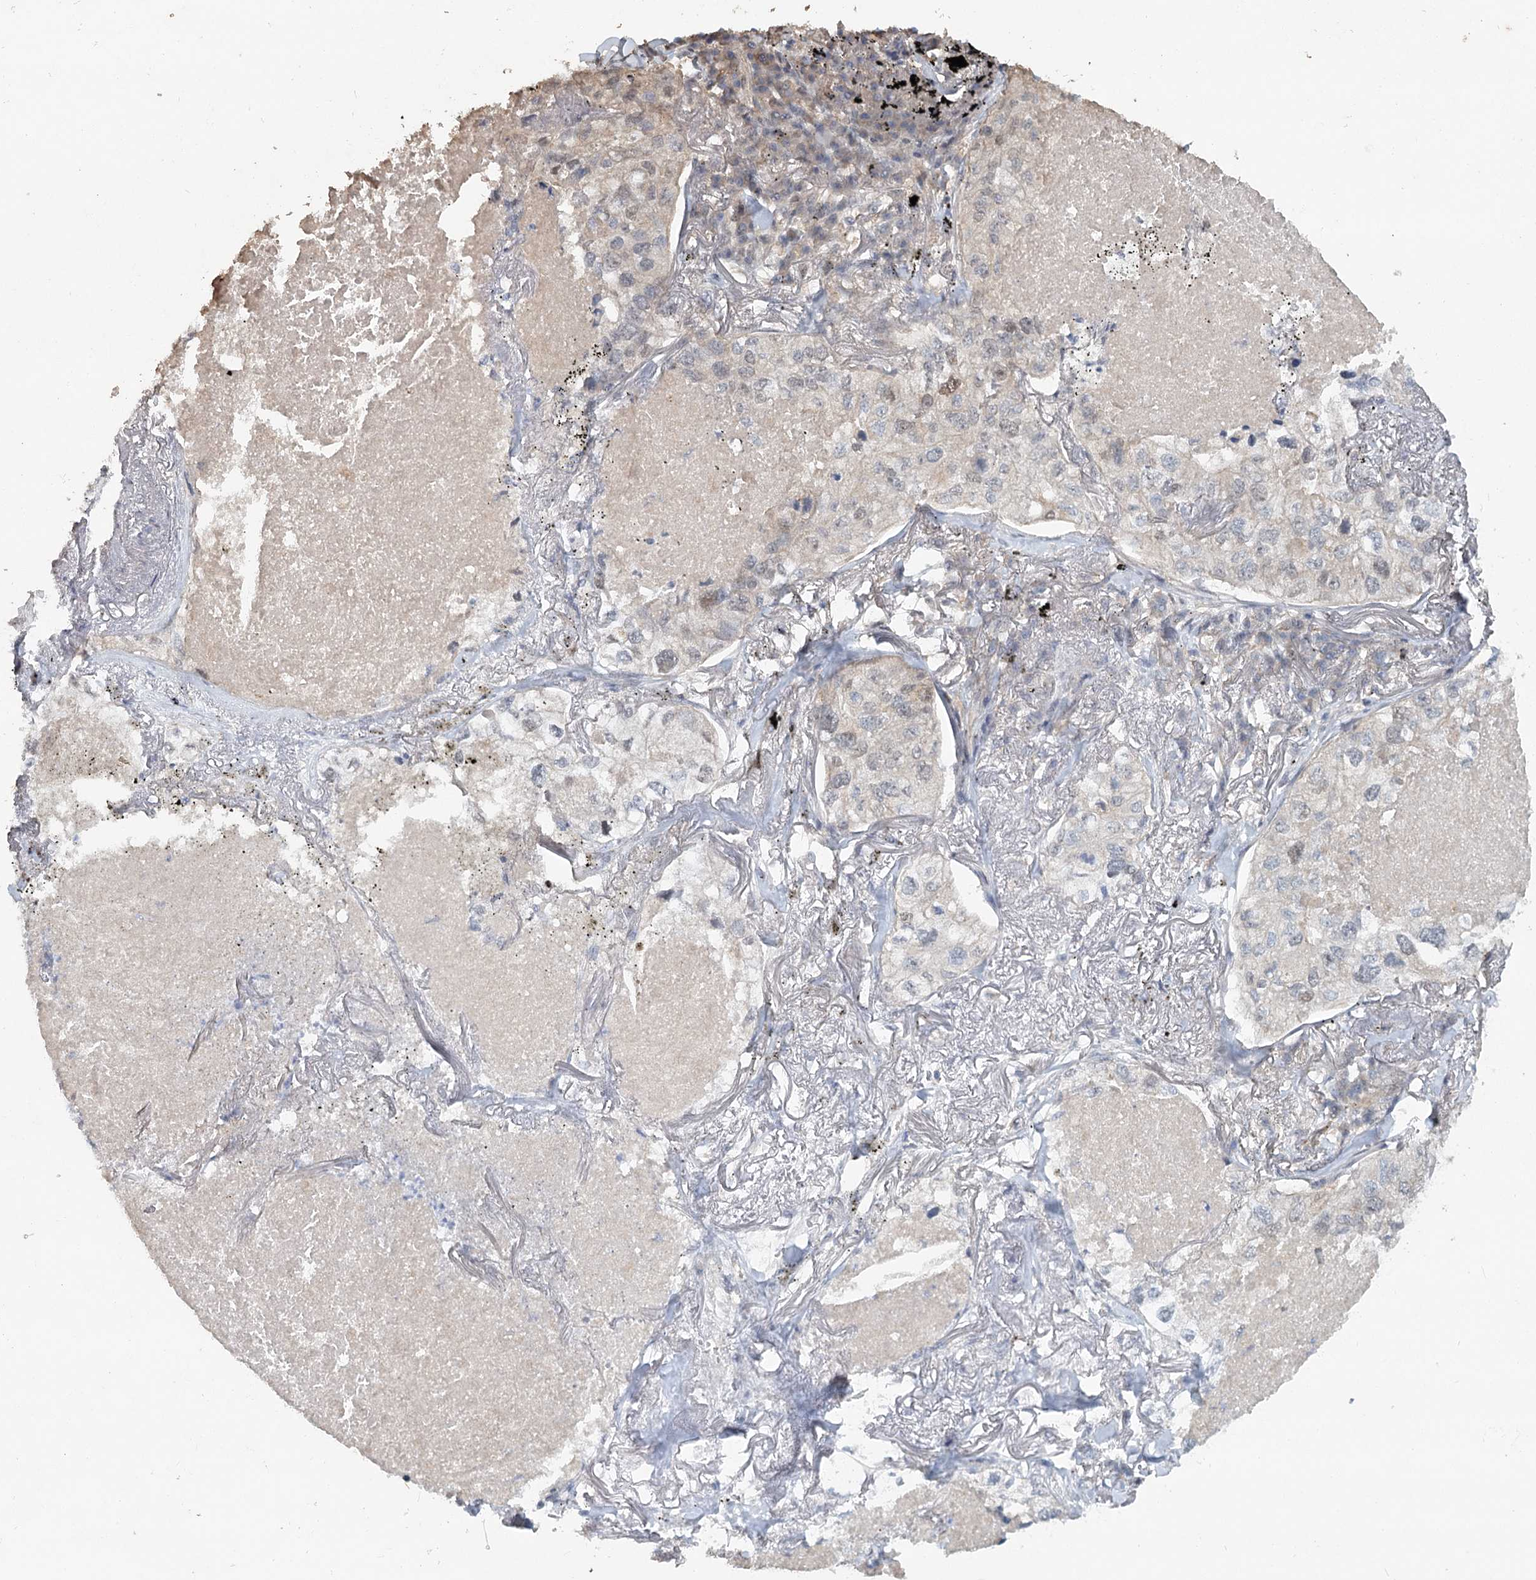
{"staining": {"intensity": "weak", "quantity": "<25%", "location": "nuclear"}, "tissue": "lung cancer", "cell_type": "Tumor cells", "image_type": "cancer", "snomed": [{"axis": "morphology", "description": "Adenocarcinoma, NOS"}, {"axis": "topography", "description": "Lung"}], "caption": "This is an IHC photomicrograph of human adenocarcinoma (lung). There is no positivity in tumor cells.", "gene": "MAP3K13", "patient": {"sex": "male", "age": 65}}